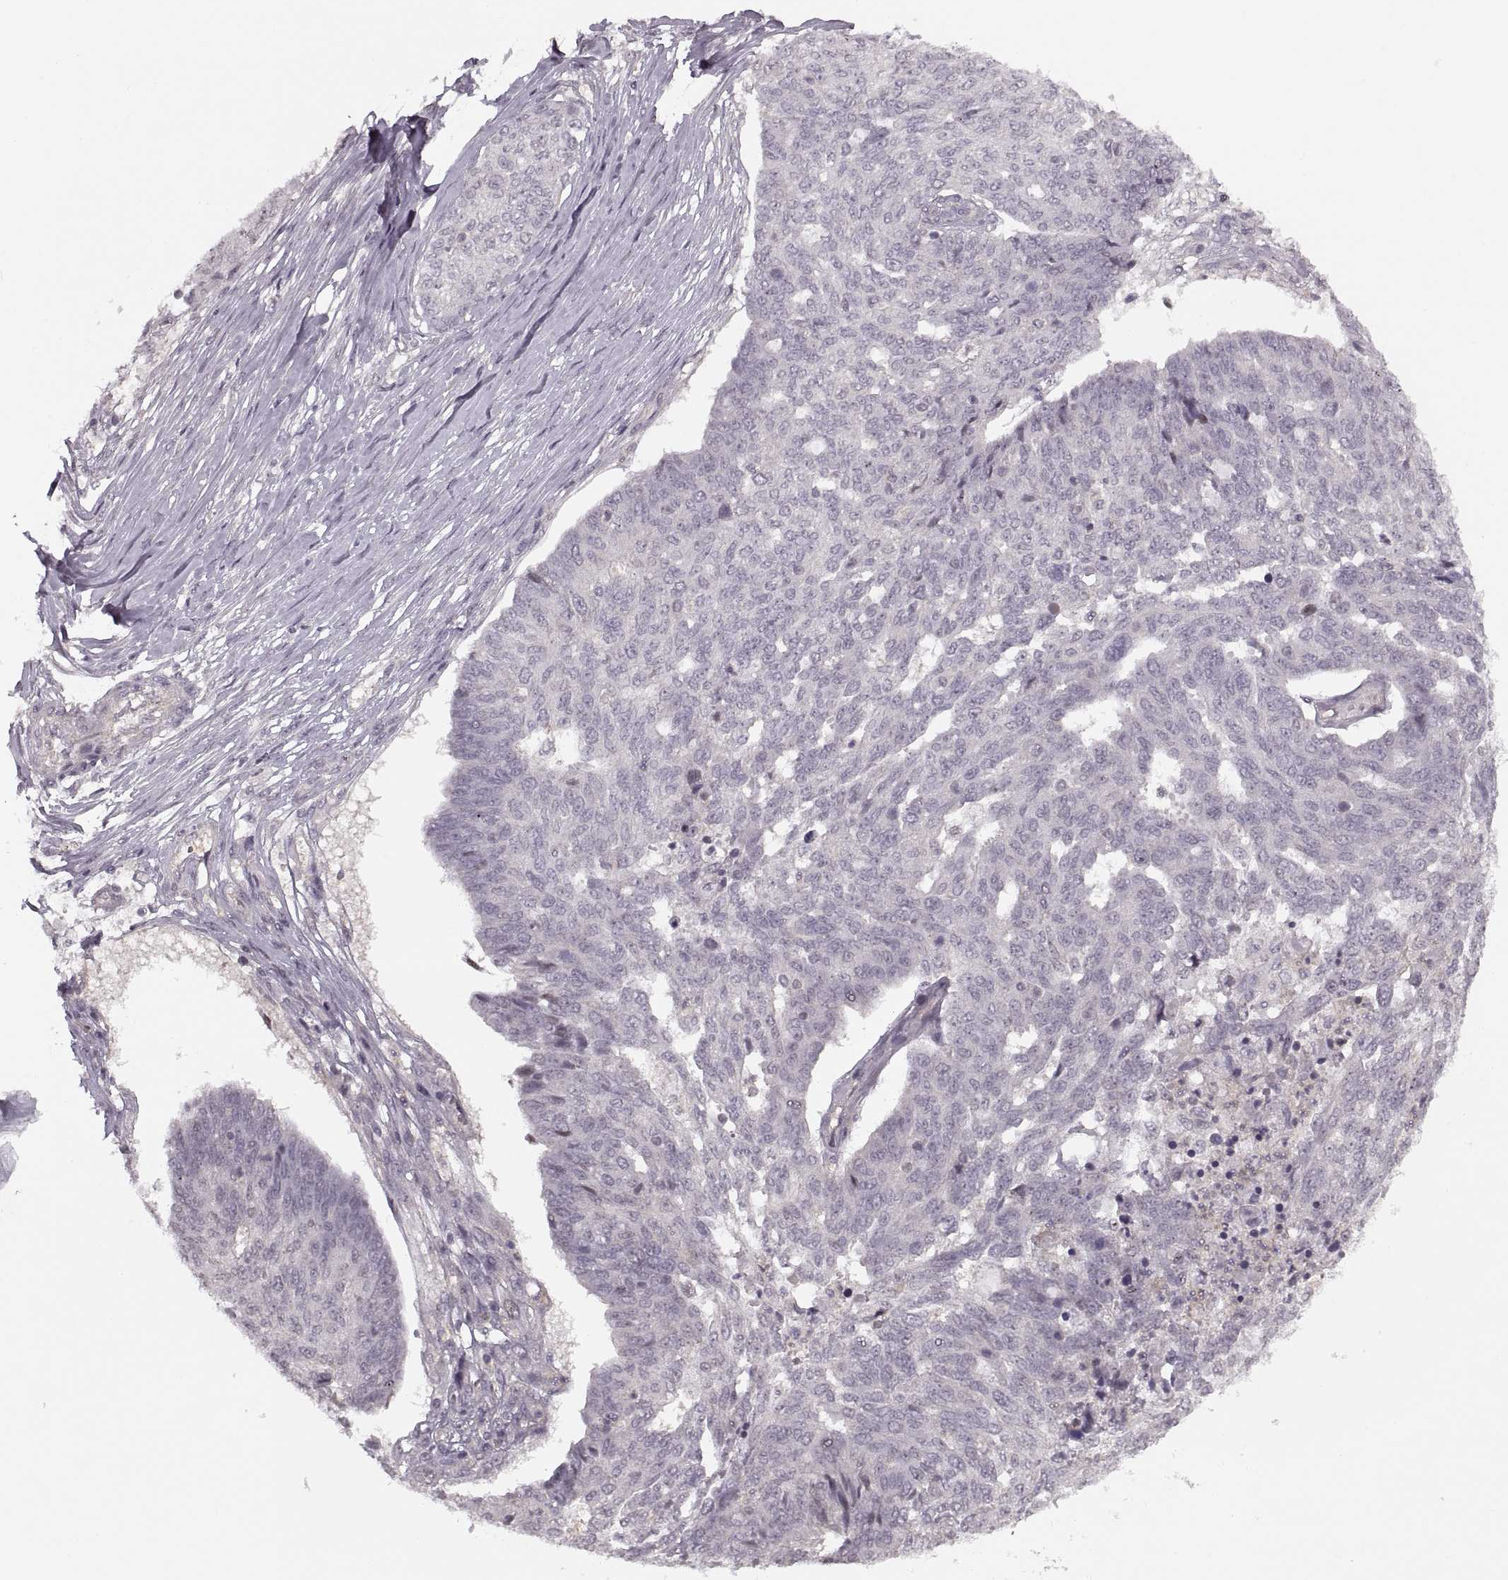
{"staining": {"intensity": "negative", "quantity": "none", "location": "none"}, "tissue": "ovarian cancer", "cell_type": "Tumor cells", "image_type": "cancer", "snomed": [{"axis": "morphology", "description": "Cystadenocarcinoma, serous, NOS"}, {"axis": "topography", "description": "Ovary"}], "caption": "High power microscopy histopathology image of an IHC image of ovarian serous cystadenocarcinoma, revealing no significant staining in tumor cells.", "gene": "LUZP2", "patient": {"sex": "female", "age": 67}}